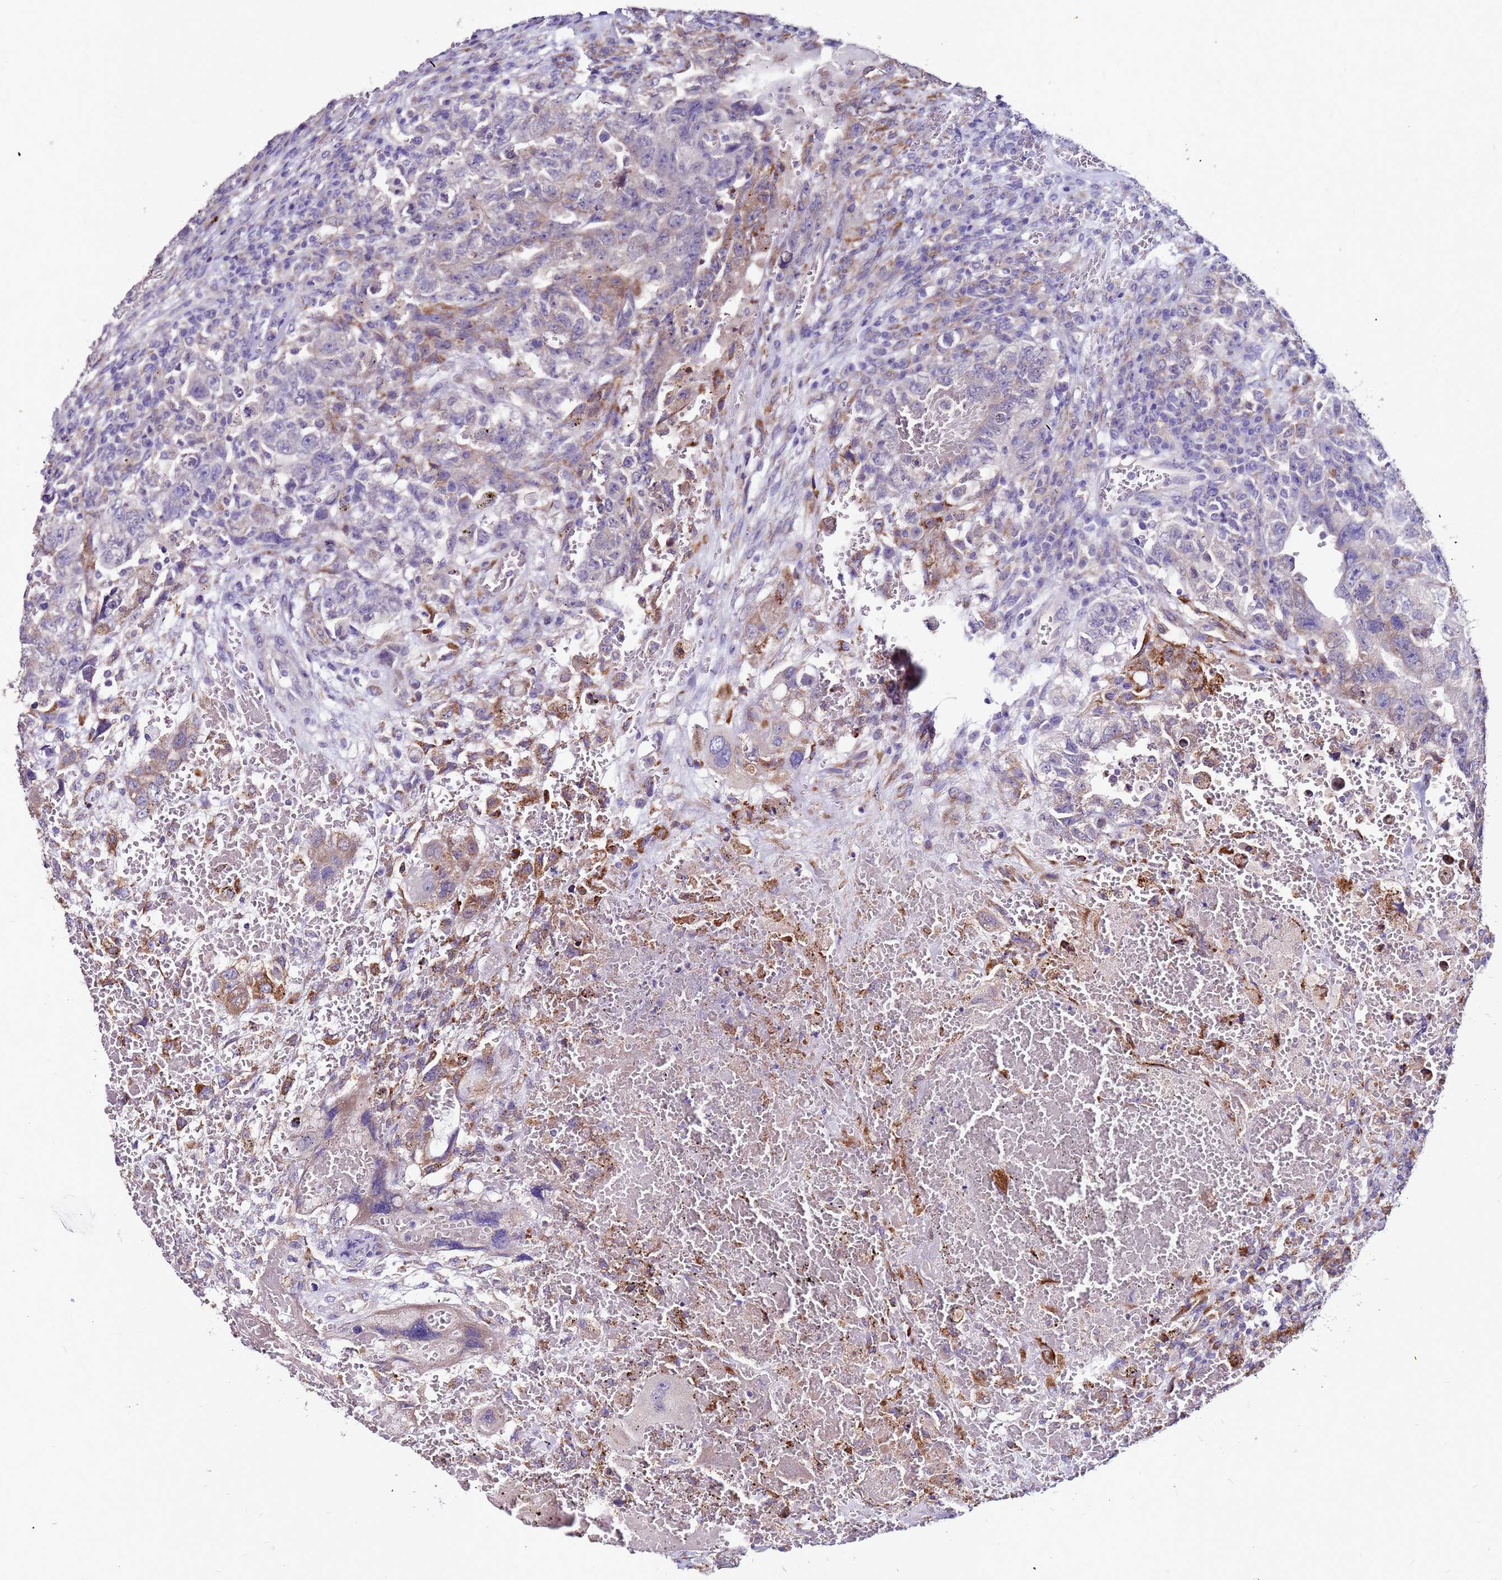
{"staining": {"intensity": "moderate", "quantity": "<25%", "location": "cytoplasmic/membranous"}, "tissue": "testis cancer", "cell_type": "Tumor cells", "image_type": "cancer", "snomed": [{"axis": "morphology", "description": "Carcinoma, Embryonal, NOS"}, {"axis": "topography", "description": "Testis"}], "caption": "DAB immunohistochemical staining of testis cancer (embryonal carcinoma) shows moderate cytoplasmic/membranous protein positivity in about <25% of tumor cells.", "gene": "SLC44A3", "patient": {"sex": "male", "age": 26}}